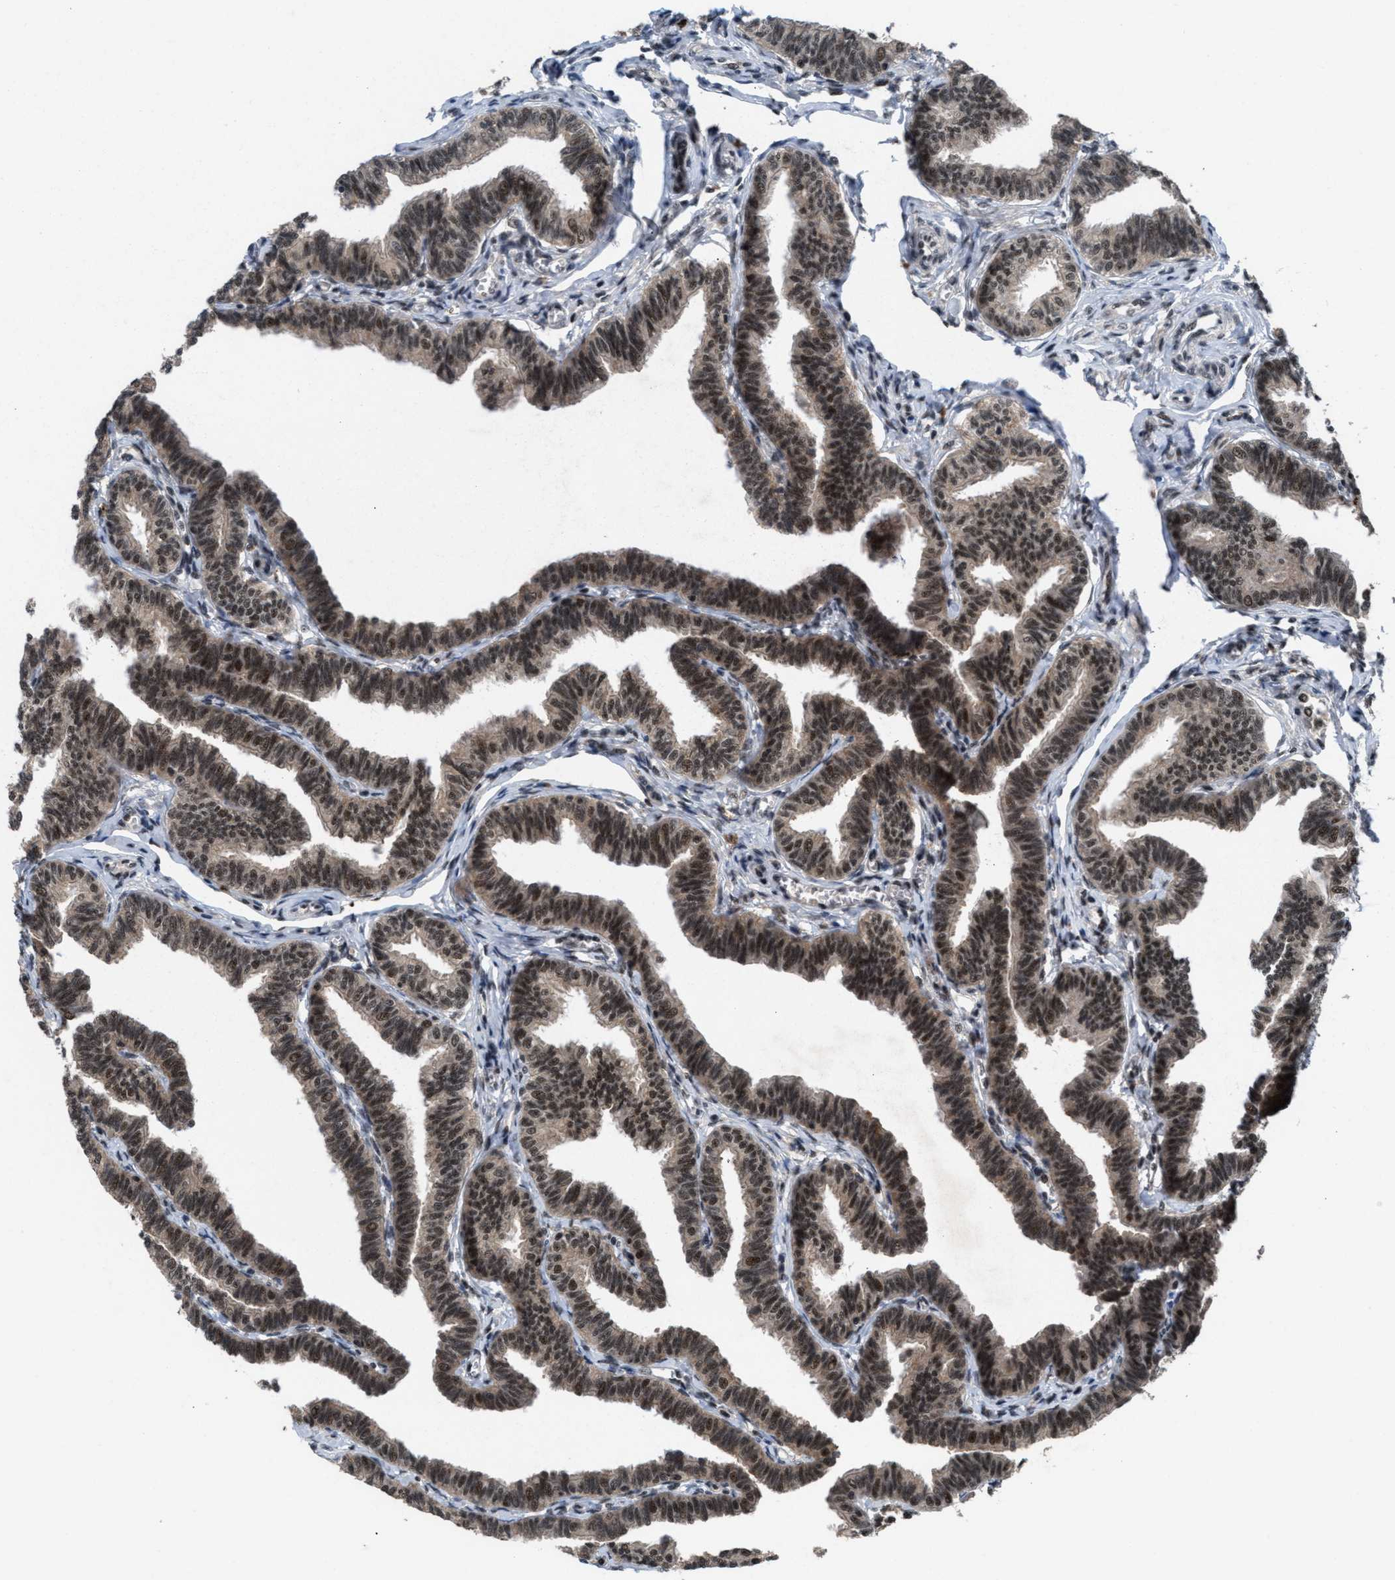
{"staining": {"intensity": "strong", "quantity": ">75%", "location": "cytoplasmic/membranous,nuclear"}, "tissue": "fallopian tube", "cell_type": "Glandular cells", "image_type": "normal", "snomed": [{"axis": "morphology", "description": "Normal tissue, NOS"}, {"axis": "topography", "description": "Fallopian tube"}, {"axis": "topography", "description": "Ovary"}], "caption": "A histopathology image of fallopian tube stained for a protein exhibits strong cytoplasmic/membranous,nuclear brown staining in glandular cells. The protein is shown in brown color, while the nuclei are stained blue.", "gene": "PRPF4", "patient": {"sex": "female", "age": 23}}